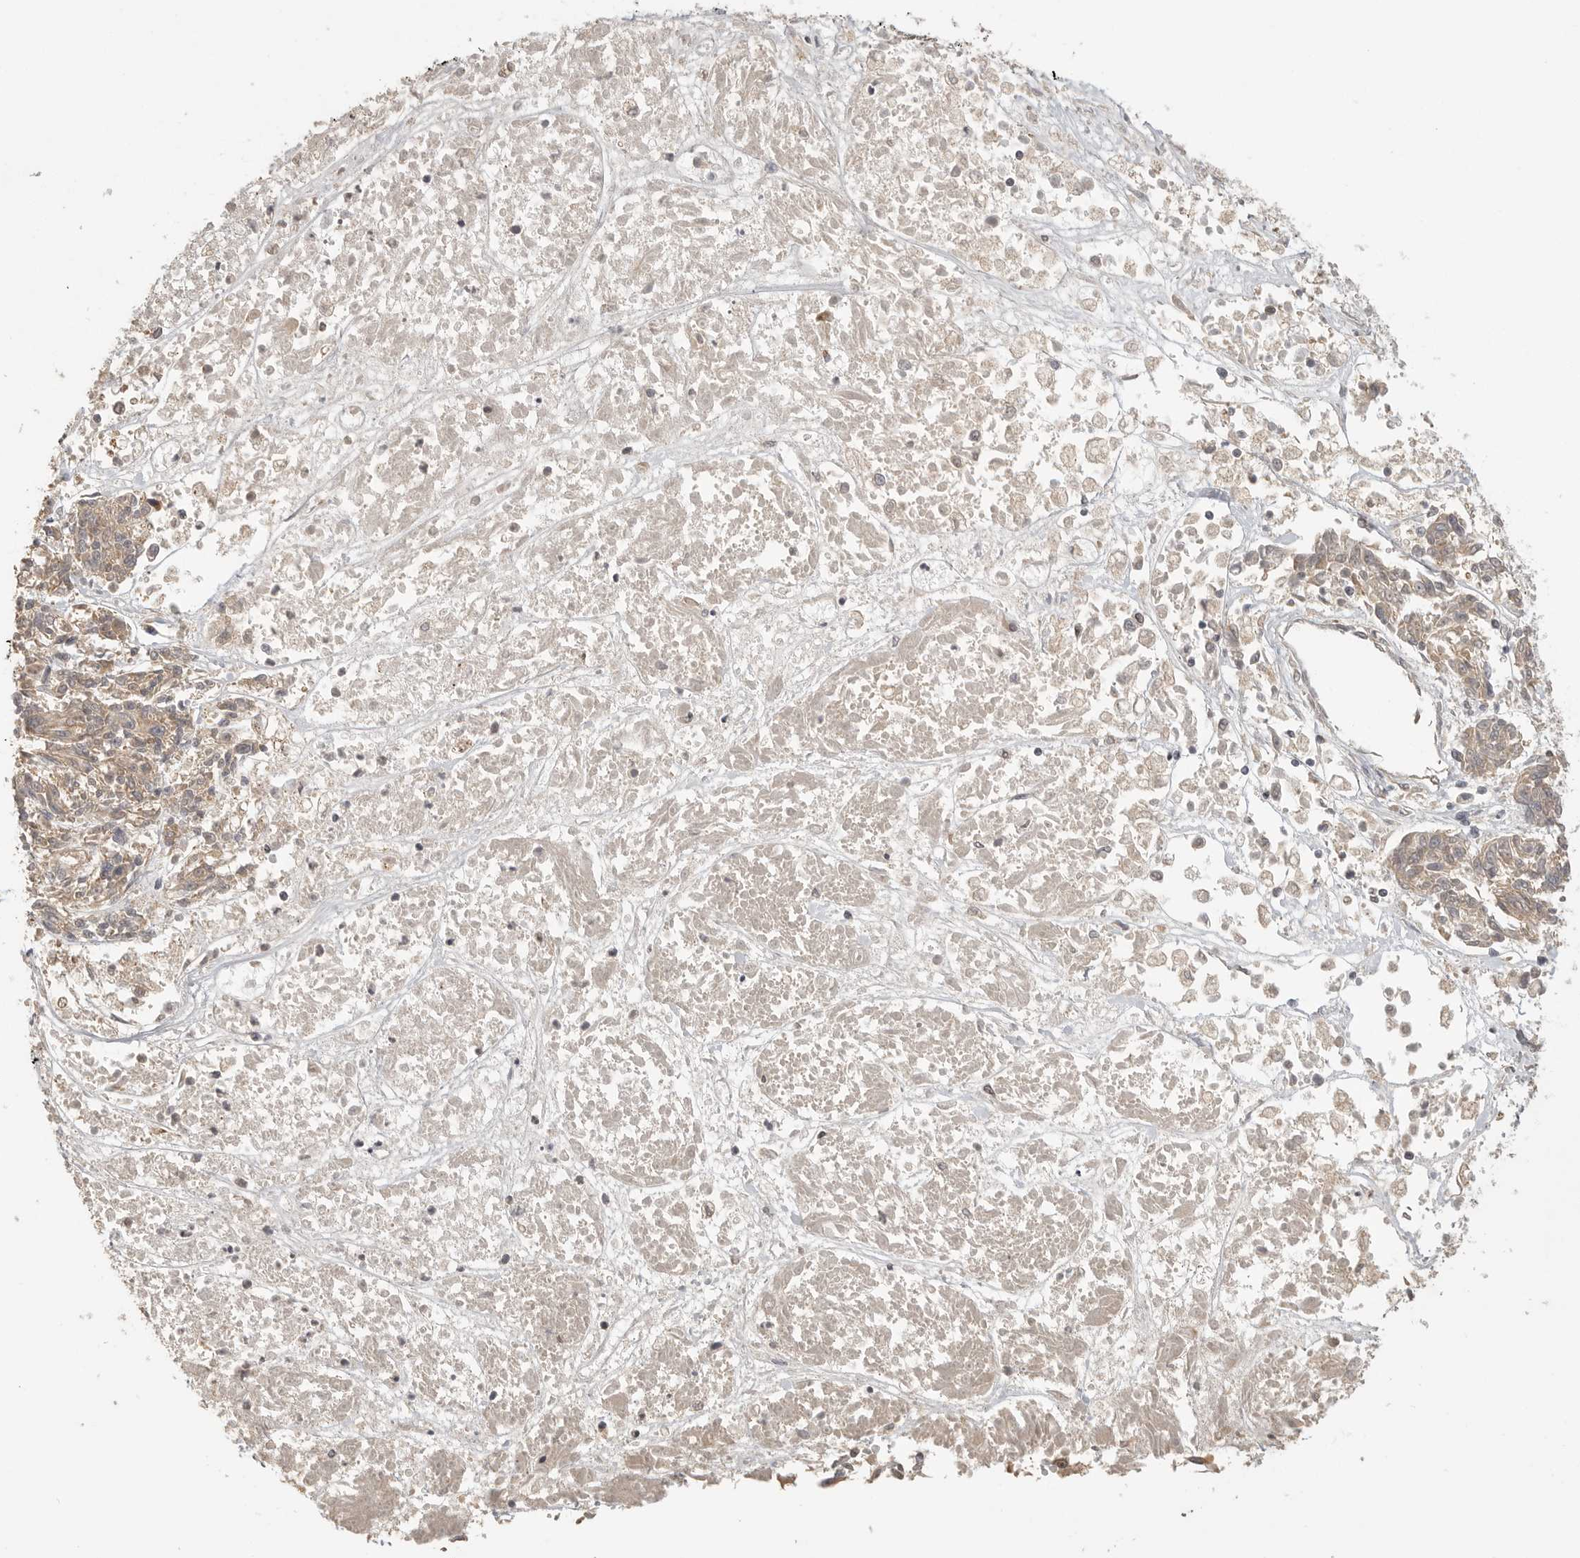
{"staining": {"intensity": "weak", "quantity": "25%-75%", "location": "cytoplasmic/membranous"}, "tissue": "melanoma", "cell_type": "Tumor cells", "image_type": "cancer", "snomed": [{"axis": "morphology", "description": "Malignant melanoma, NOS"}, {"axis": "topography", "description": "Skin"}], "caption": "This photomicrograph shows IHC staining of human melanoma, with low weak cytoplasmic/membranous staining in about 25%-75% of tumor cells.", "gene": "POMP", "patient": {"sex": "male", "age": 53}}